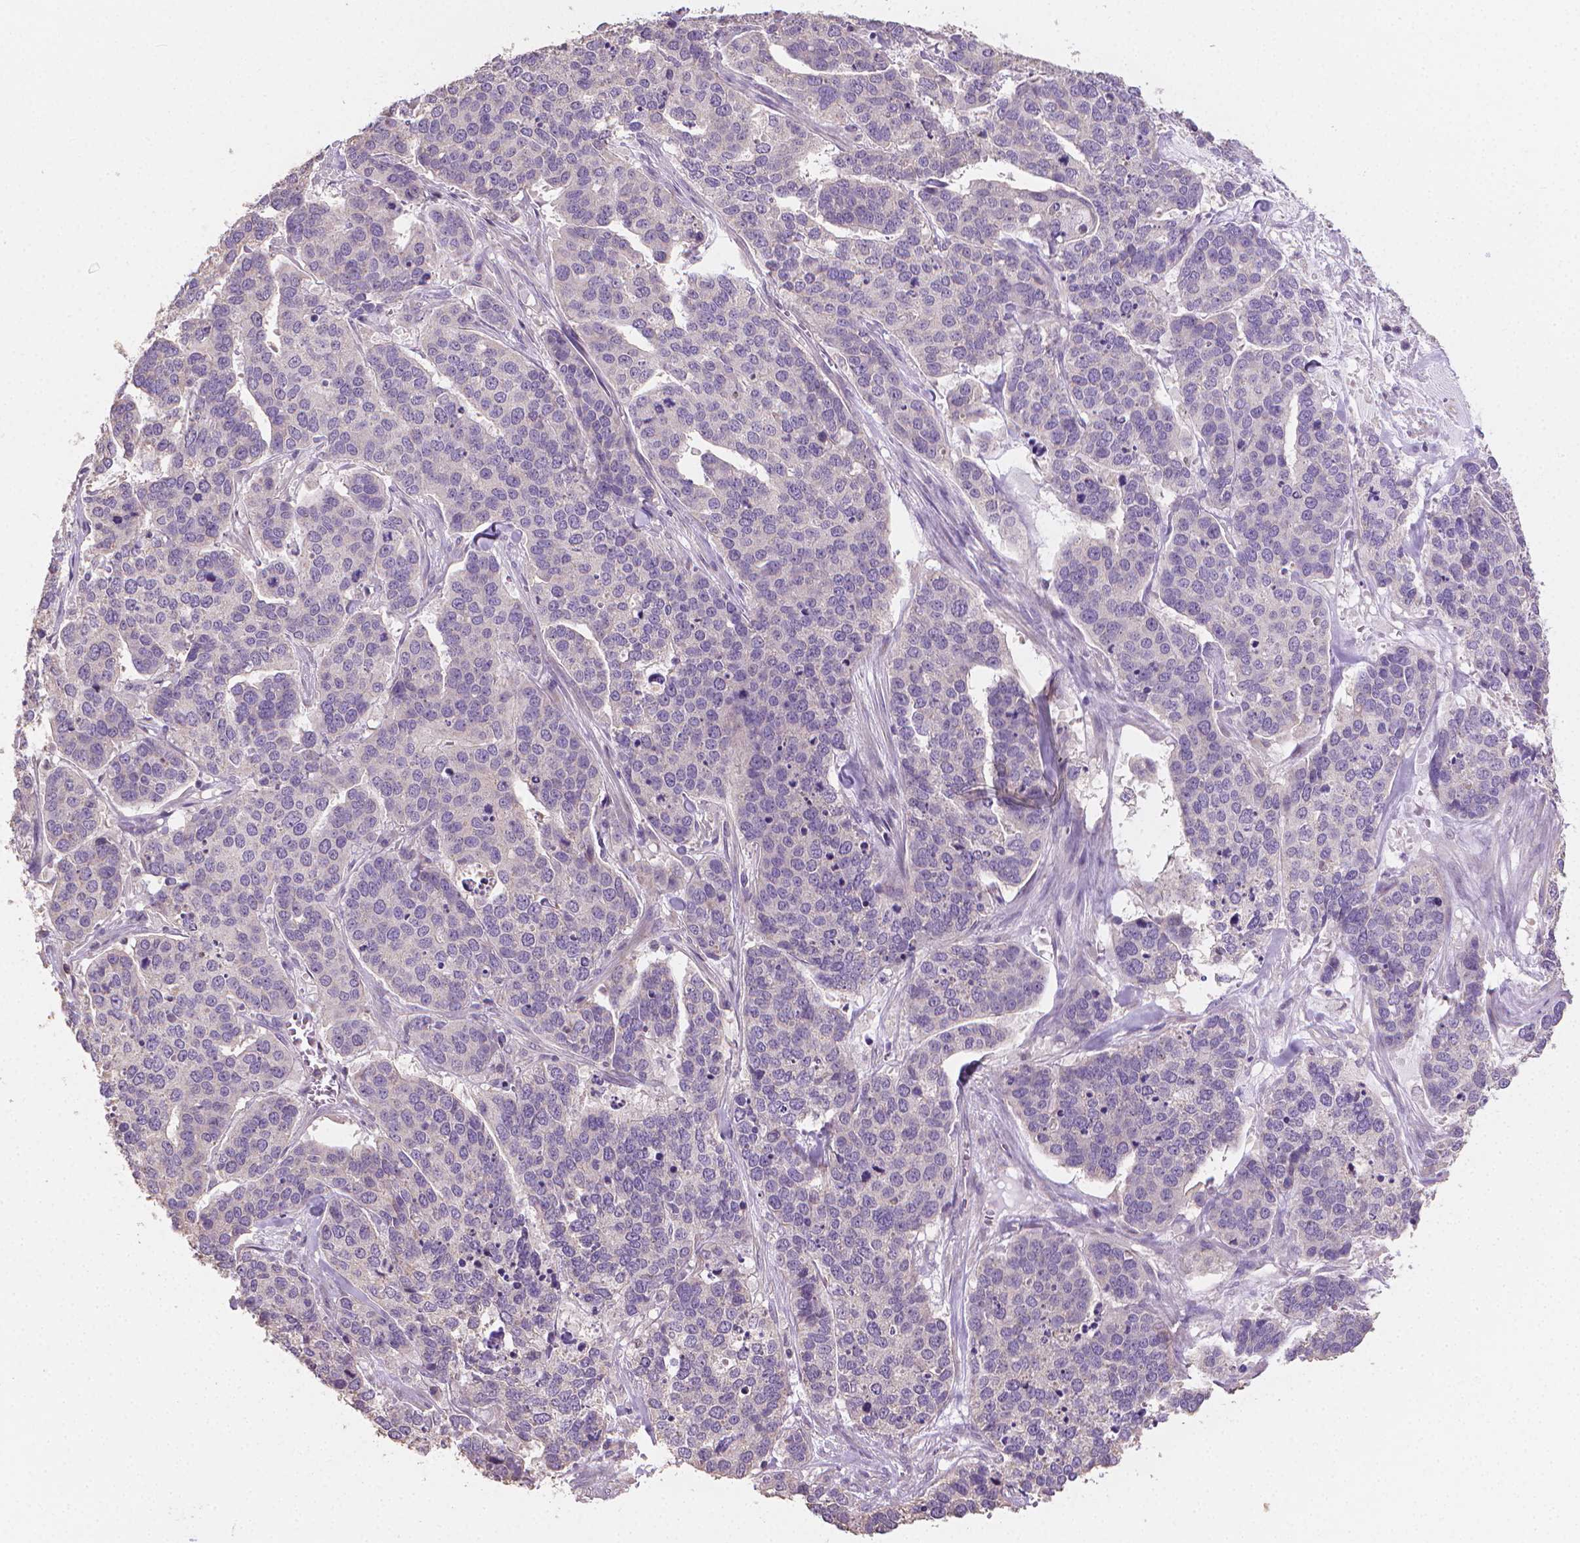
{"staining": {"intensity": "negative", "quantity": "none", "location": "none"}, "tissue": "ovarian cancer", "cell_type": "Tumor cells", "image_type": "cancer", "snomed": [{"axis": "morphology", "description": "Carcinoma, endometroid"}, {"axis": "topography", "description": "Ovary"}], "caption": "Ovarian cancer was stained to show a protein in brown. There is no significant staining in tumor cells.", "gene": "CATIP", "patient": {"sex": "female", "age": 65}}